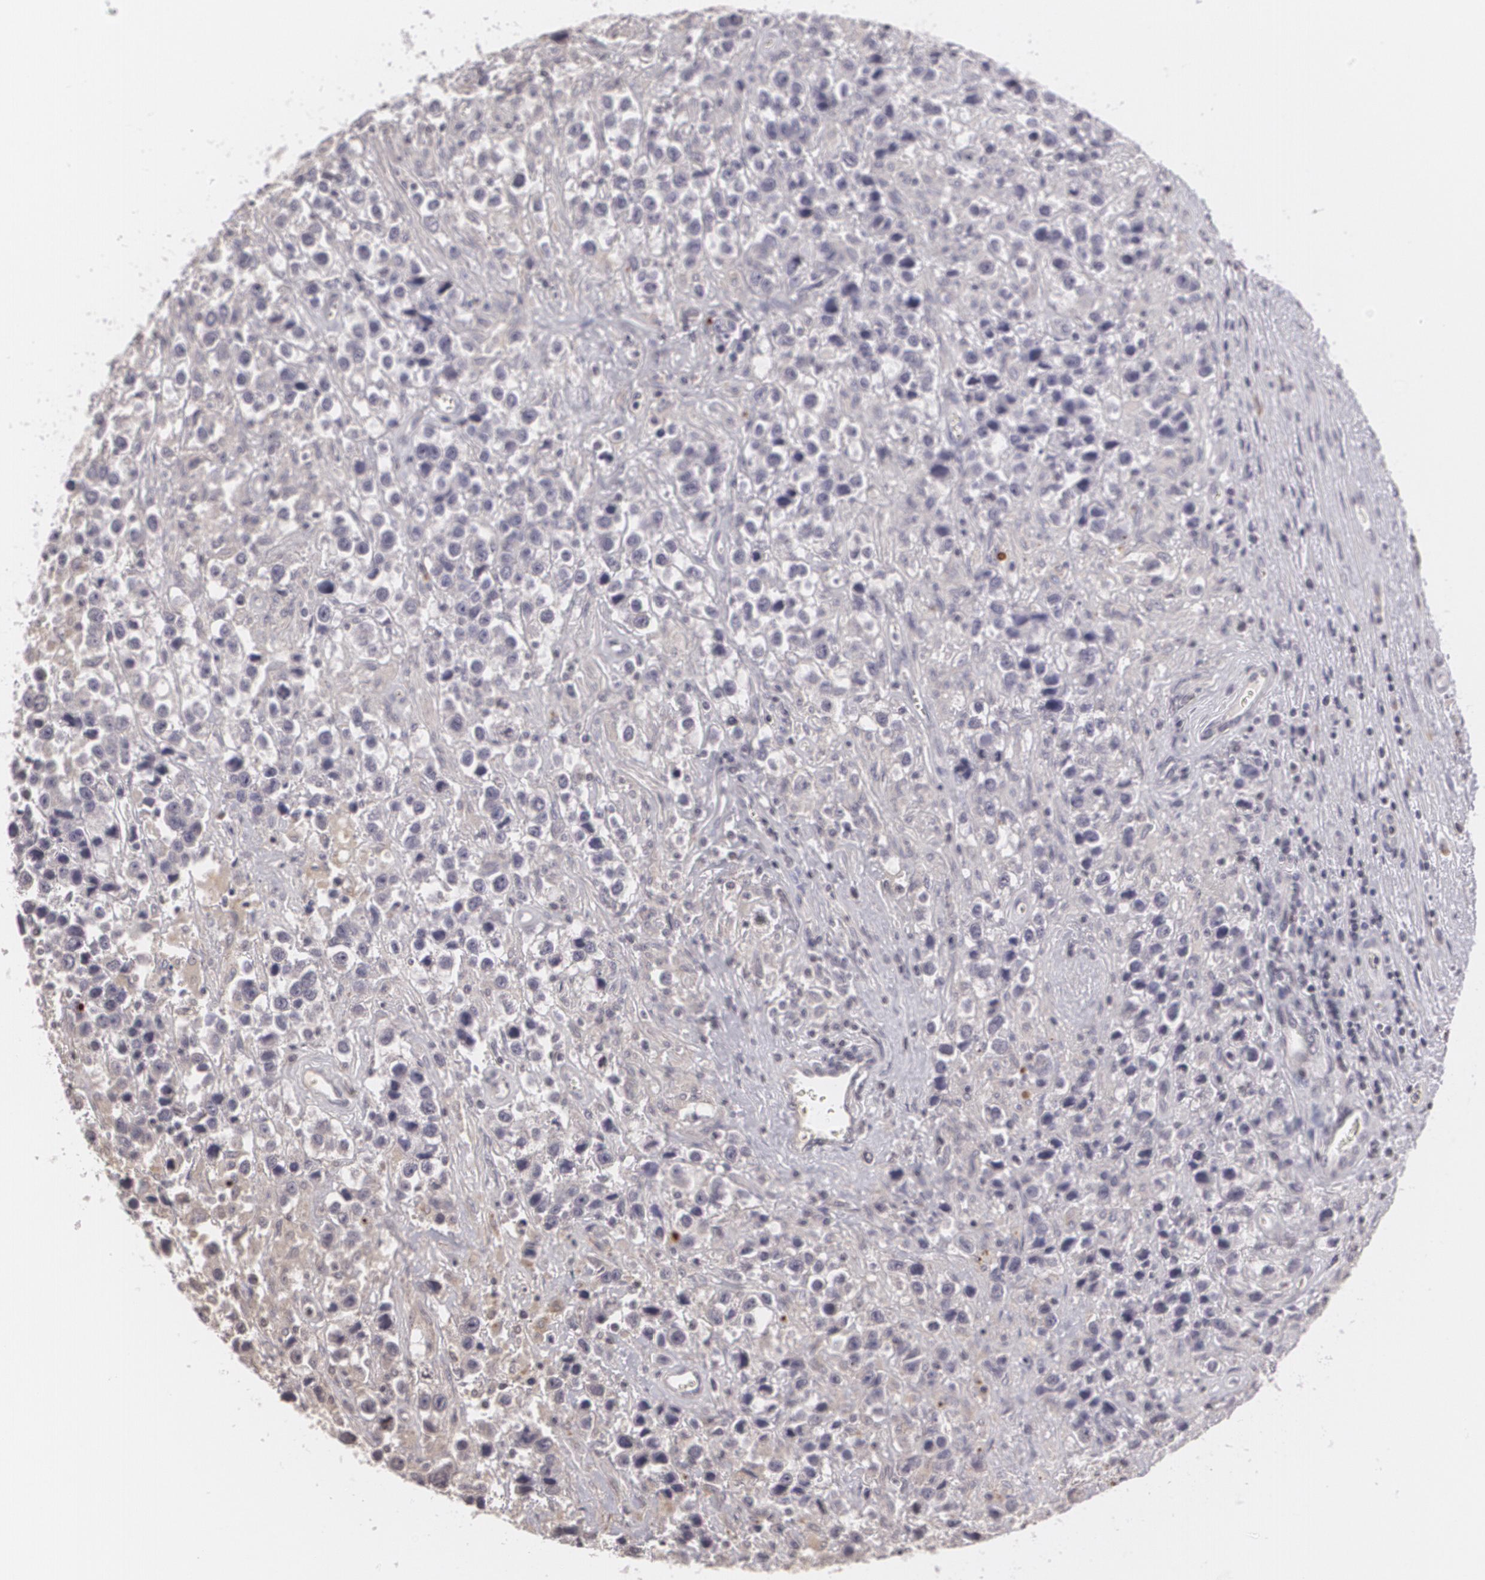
{"staining": {"intensity": "negative", "quantity": "none", "location": "none"}, "tissue": "testis cancer", "cell_type": "Tumor cells", "image_type": "cancer", "snomed": [{"axis": "morphology", "description": "Seminoma, NOS"}, {"axis": "topography", "description": "Testis"}], "caption": "Human seminoma (testis) stained for a protein using immunohistochemistry demonstrates no expression in tumor cells.", "gene": "MUC1", "patient": {"sex": "male", "age": 43}}